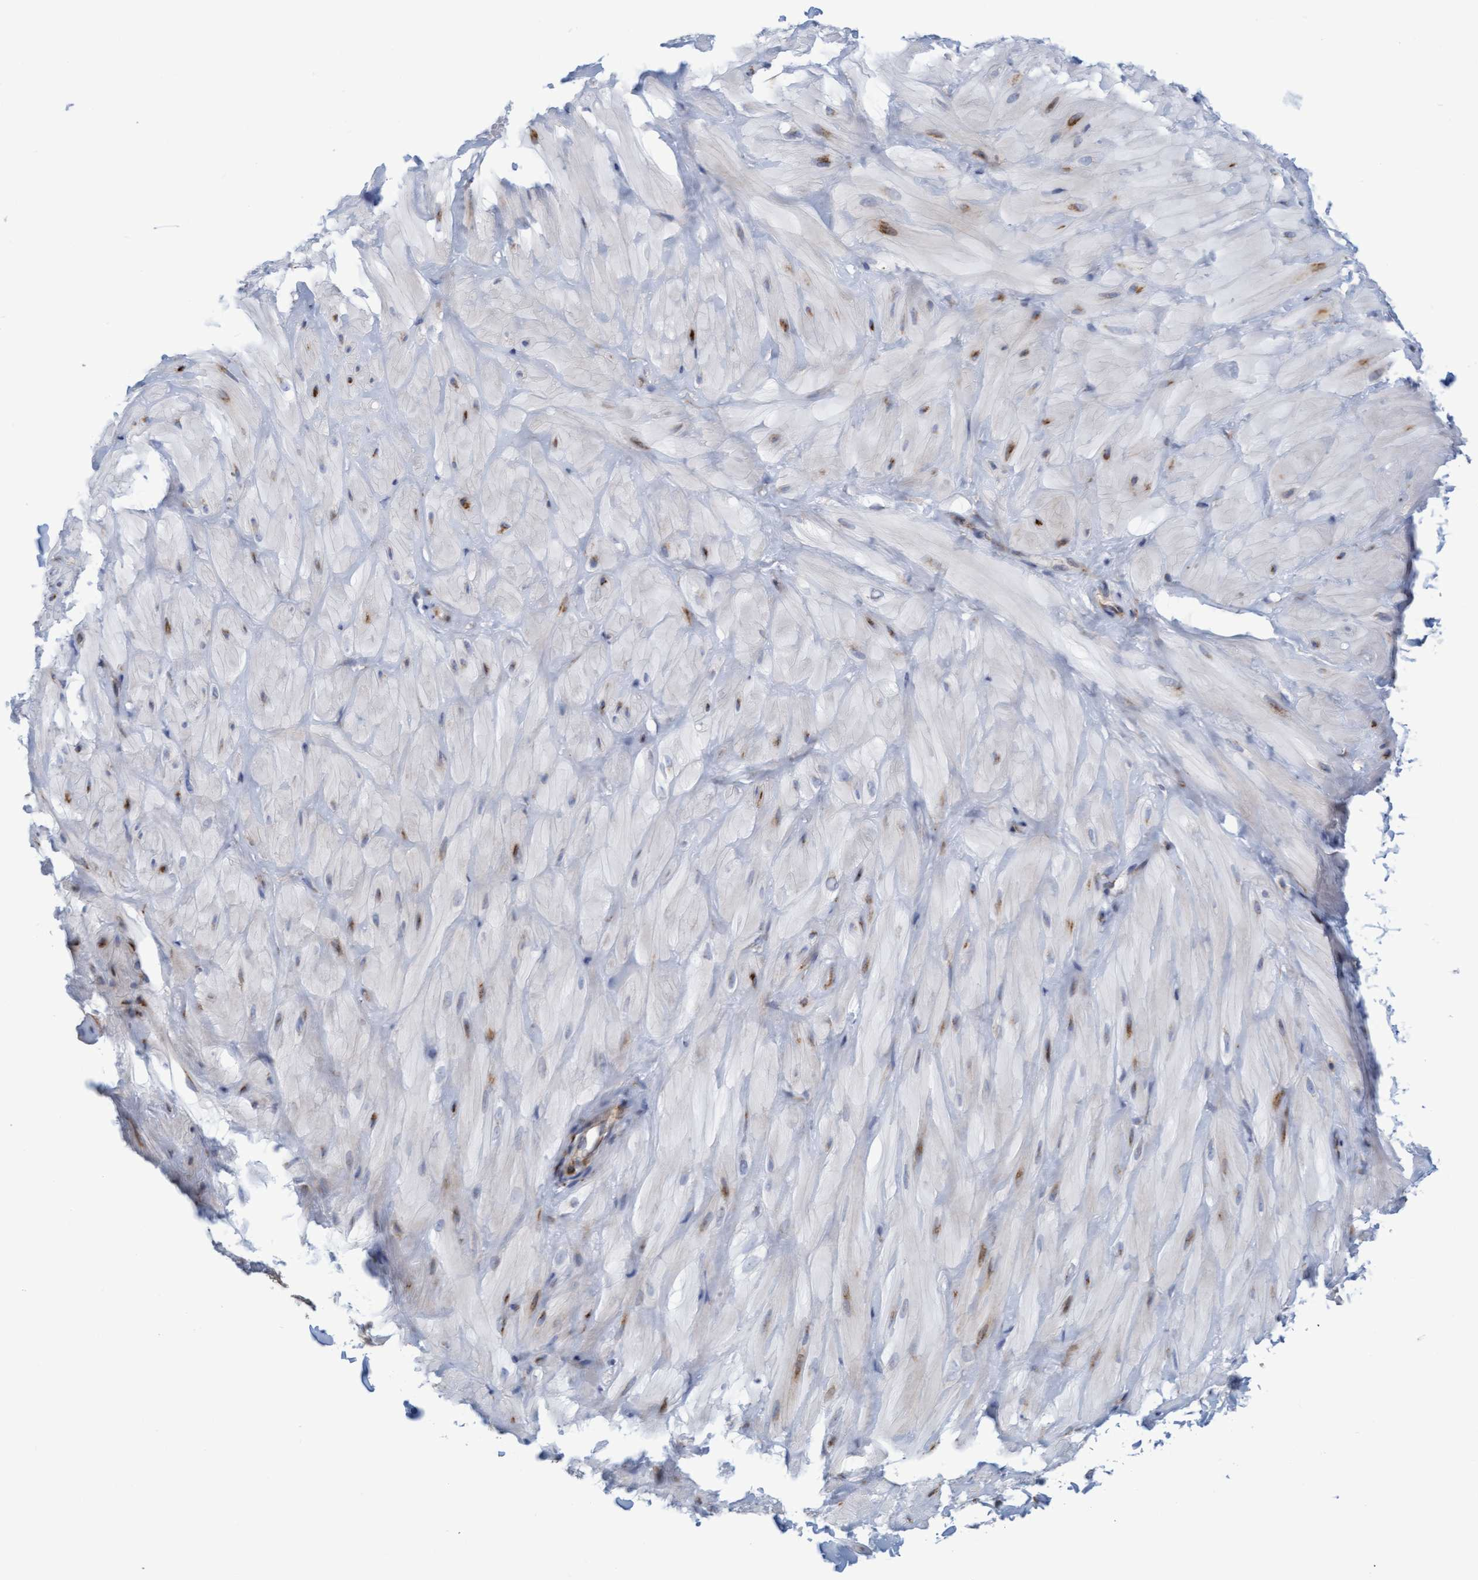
{"staining": {"intensity": "moderate", "quantity": ">75%", "location": "cytoplasmic/membranous"}, "tissue": "adipose tissue", "cell_type": "Adipocytes", "image_type": "normal", "snomed": [{"axis": "morphology", "description": "Normal tissue, NOS"}, {"axis": "topography", "description": "Adipose tissue"}, {"axis": "topography", "description": "Vascular tissue"}, {"axis": "topography", "description": "Peripheral nerve tissue"}], "caption": "Immunohistochemistry (IHC) staining of benign adipose tissue, which reveals medium levels of moderate cytoplasmic/membranous staining in about >75% of adipocytes indicating moderate cytoplasmic/membranous protein expression. The staining was performed using DAB (brown) for protein detection and nuclei were counterstained in hematoxylin (blue).", "gene": "SLC28A3", "patient": {"sex": "male", "age": 25}}